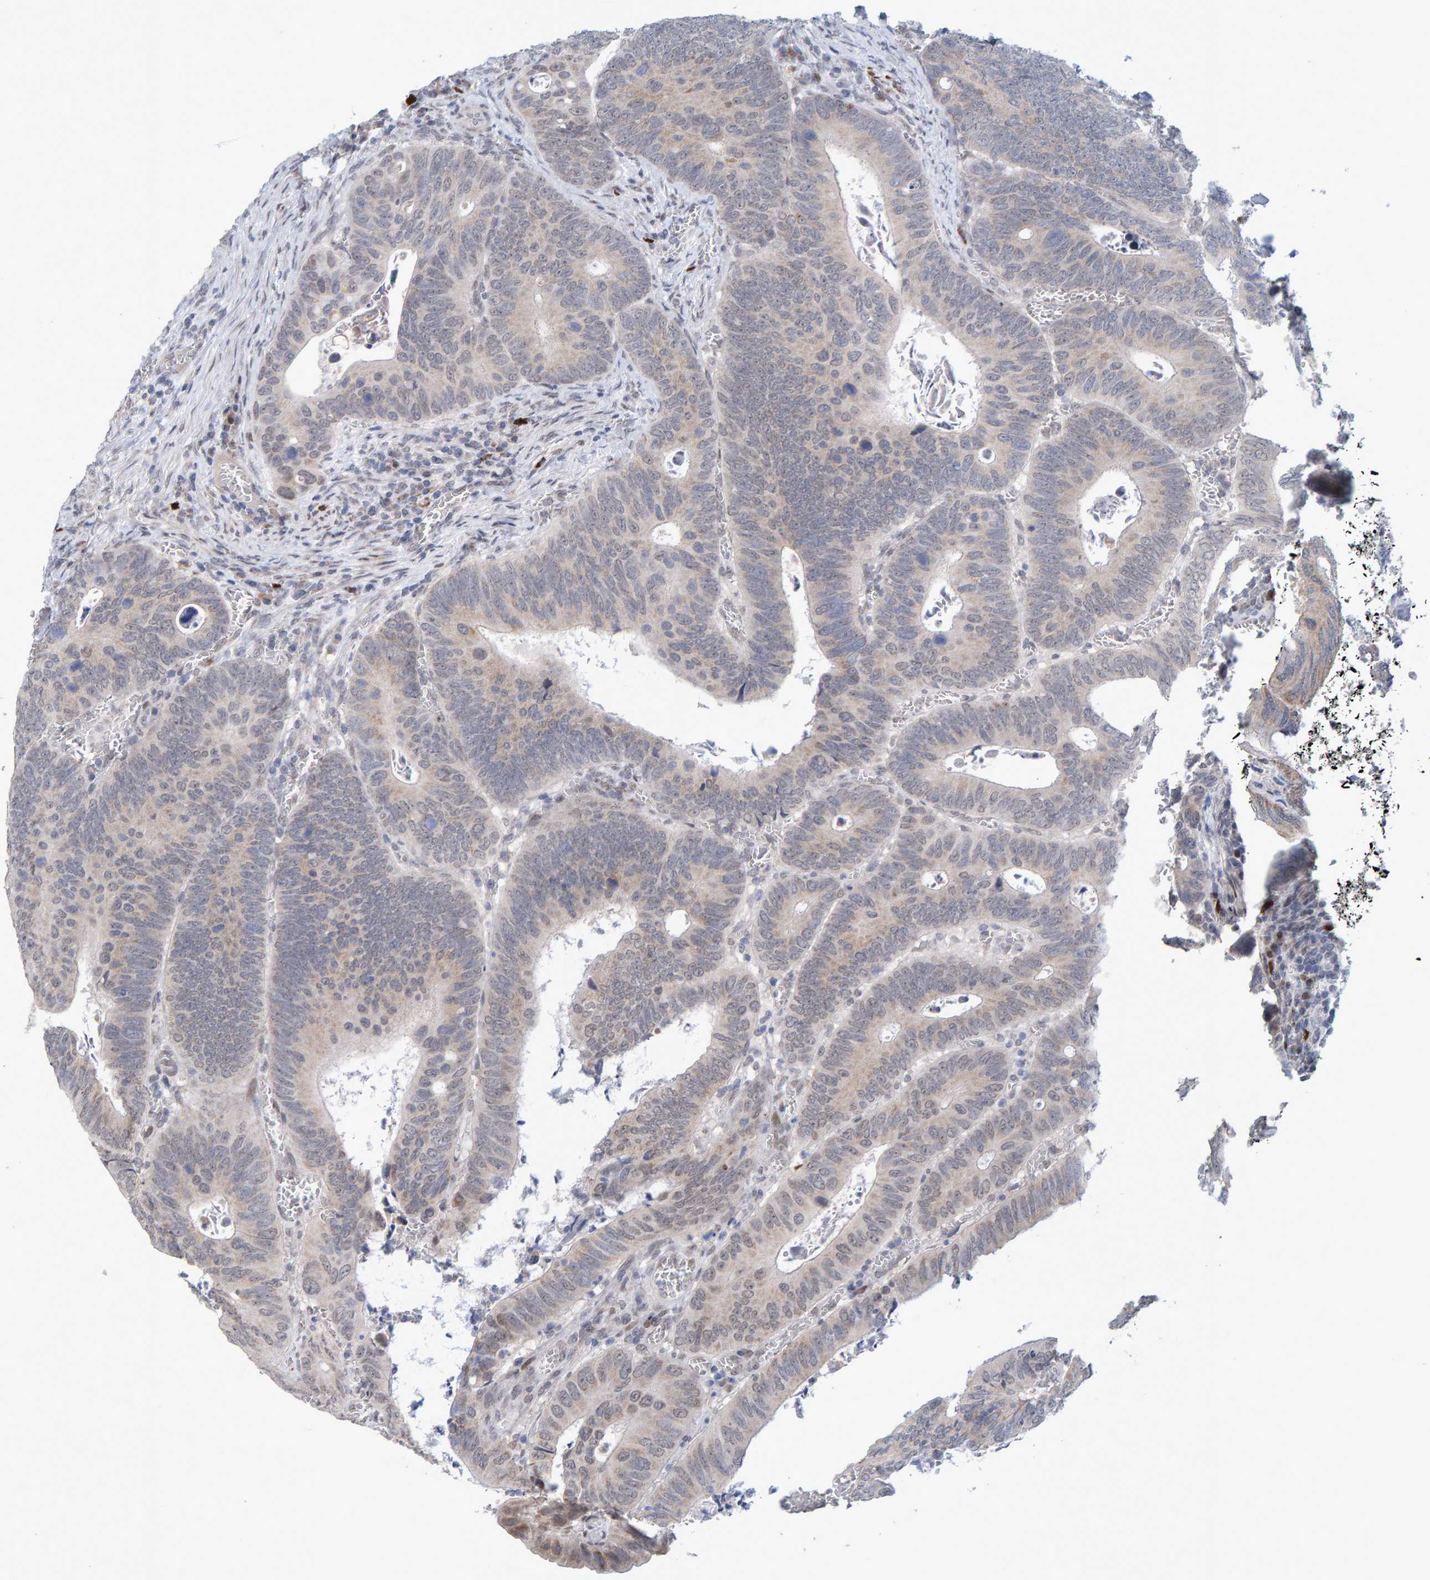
{"staining": {"intensity": "weak", "quantity": ">75%", "location": "cytoplasmic/membranous"}, "tissue": "colorectal cancer", "cell_type": "Tumor cells", "image_type": "cancer", "snomed": [{"axis": "morphology", "description": "Inflammation, NOS"}, {"axis": "morphology", "description": "Adenocarcinoma, NOS"}, {"axis": "topography", "description": "Colon"}], "caption": "Colorectal cancer tissue displays weak cytoplasmic/membranous staining in approximately >75% of tumor cells", "gene": "USP43", "patient": {"sex": "male", "age": 72}}